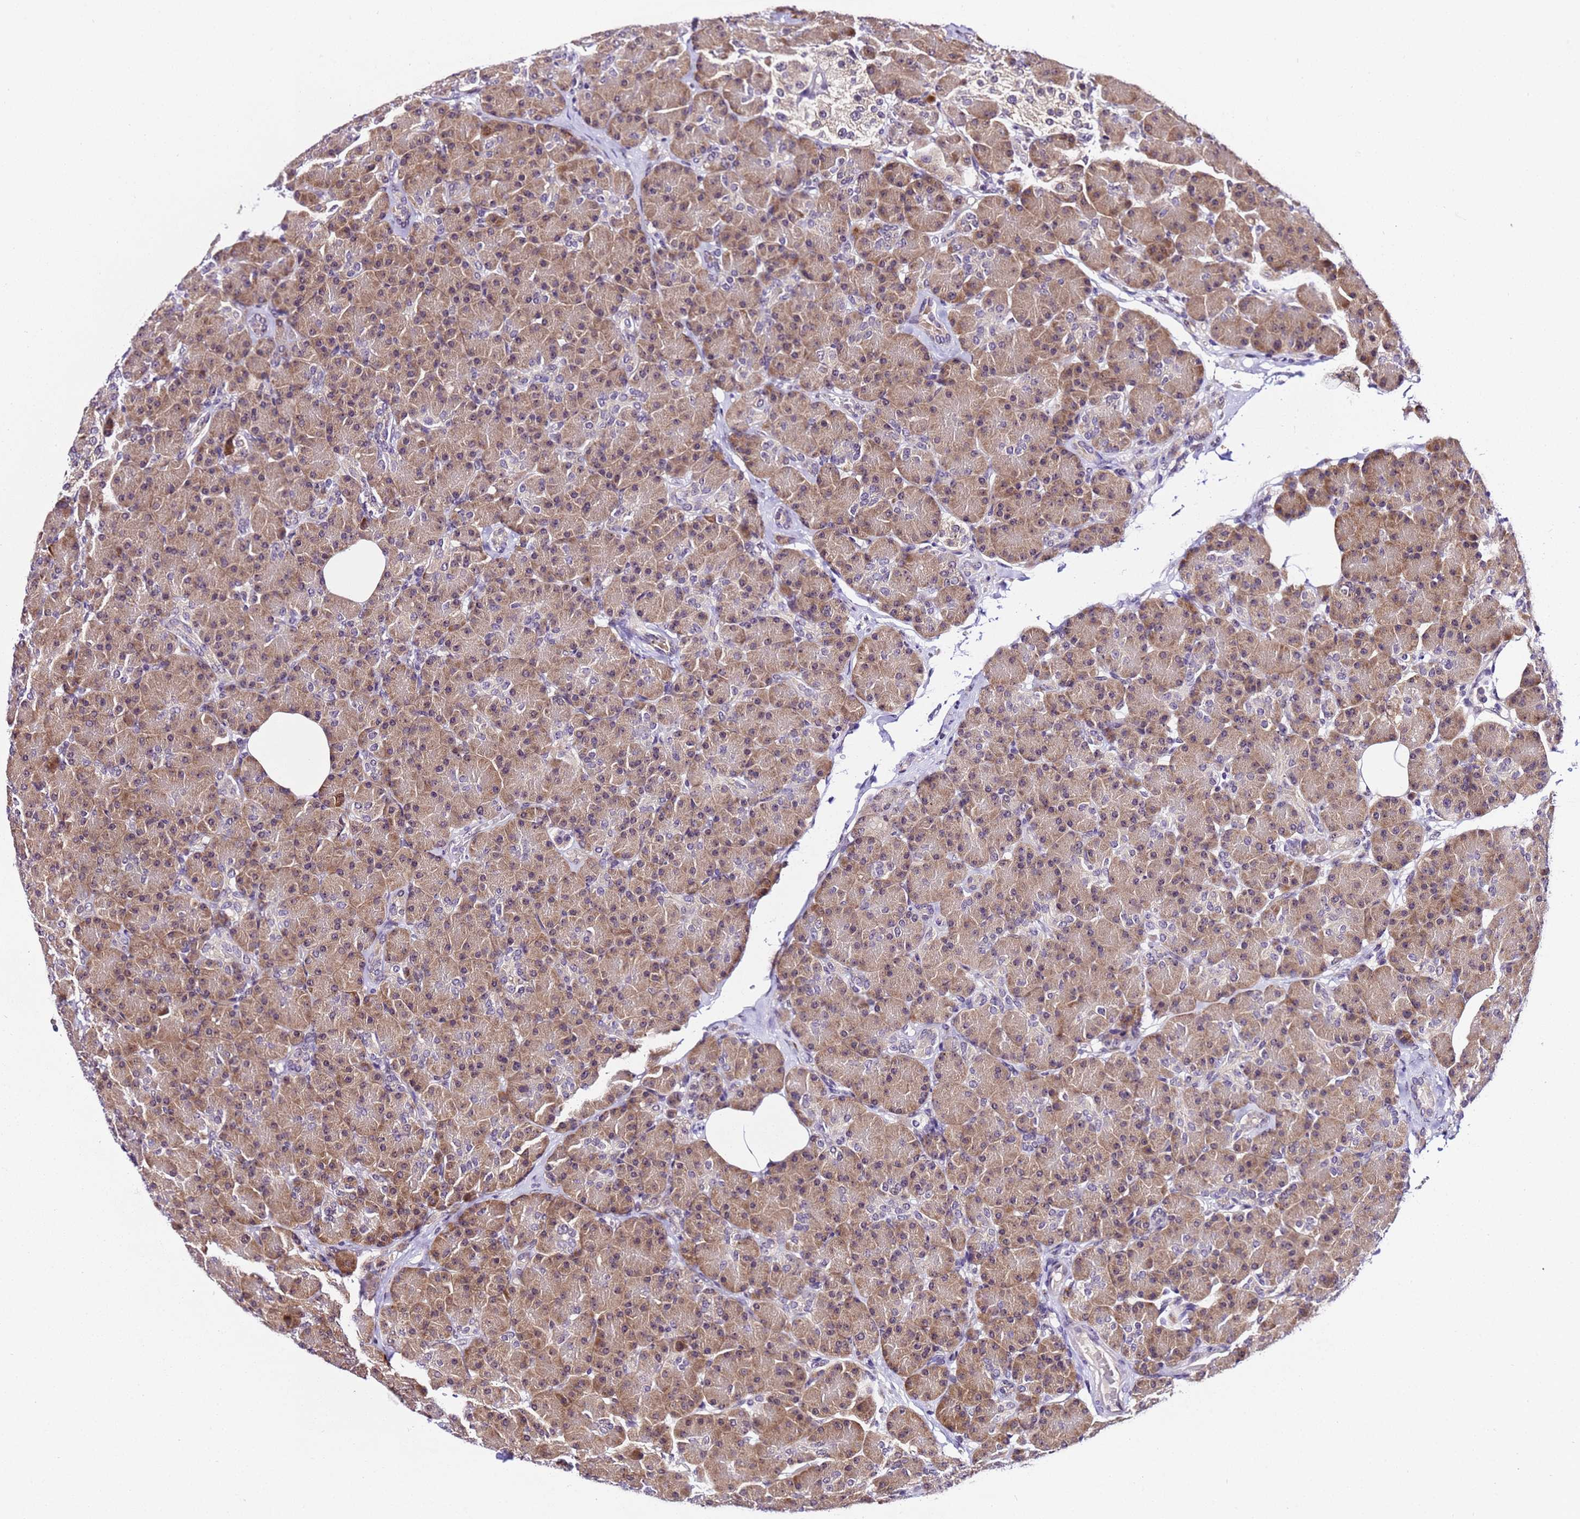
{"staining": {"intensity": "strong", "quantity": "25%-75%", "location": "cytoplasmic/membranous,nuclear"}, "tissue": "pancreas", "cell_type": "Exocrine glandular cells", "image_type": "normal", "snomed": [{"axis": "morphology", "description": "Normal tissue, NOS"}, {"axis": "topography", "description": "Pancreas"}], "caption": "Immunohistochemistry micrograph of unremarkable pancreas: human pancreas stained using immunohistochemistry shows high levels of strong protein expression localized specifically in the cytoplasmic/membranous,nuclear of exocrine glandular cells, appearing as a cytoplasmic/membranous,nuclear brown color.", "gene": "SLX4IP", "patient": {"sex": "female", "age": 43}}